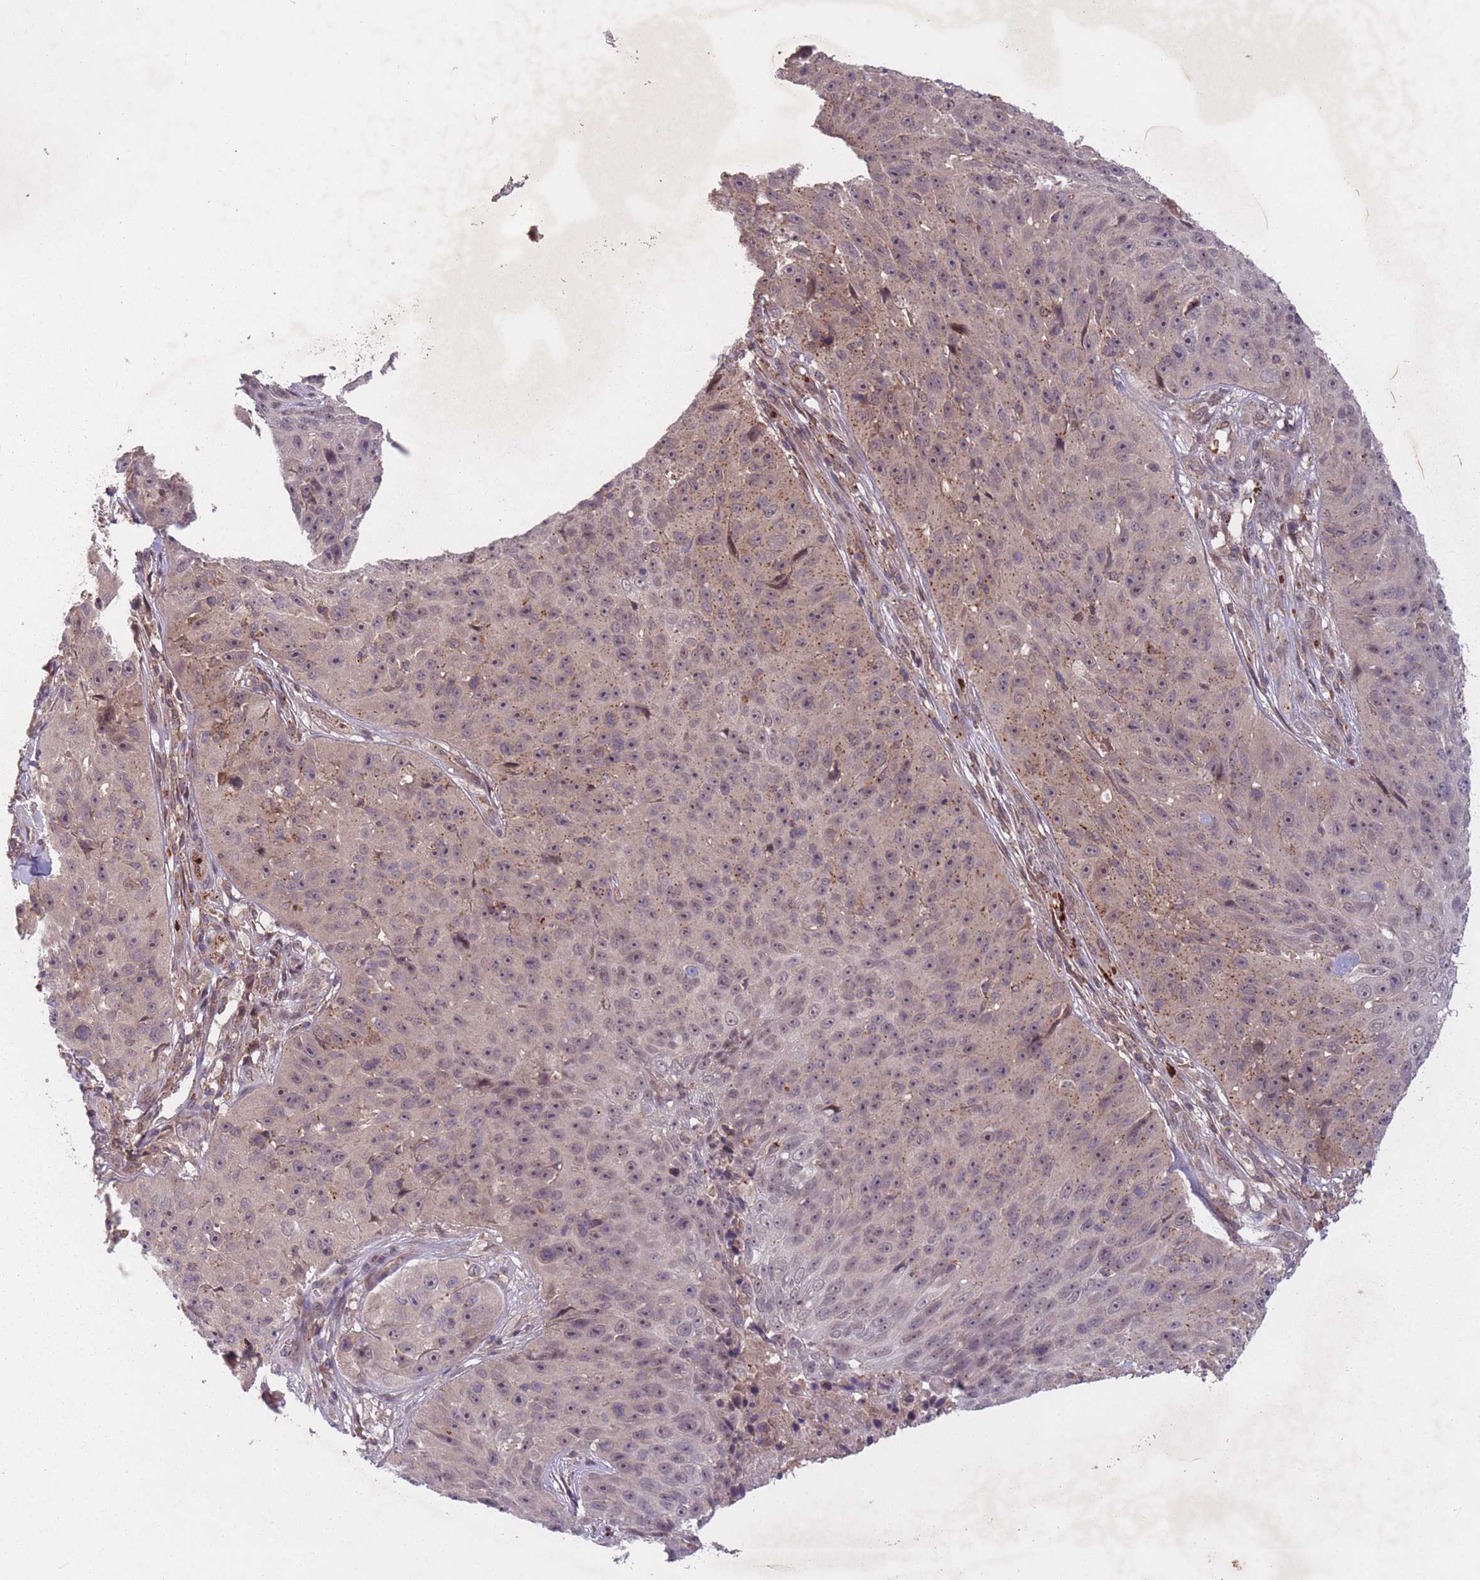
{"staining": {"intensity": "moderate", "quantity": "<25%", "location": "cytoplasmic/membranous,nuclear"}, "tissue": "skin cancer", "cell_type": "Tumor cells", "image_type": "cancer", "snomed": [{"axis": "morphology", "description": "Squamous cell carcinoma, NOS"}, {"axis": "topography", "description": "Skin"}], "caption": "The micrograph displays staining of skin cancer (squamous cell carcinoma), revealing moderate cytoplasmic/membranous and nuclear protein expression (brown color) within tumor cells. Nuclei are stained in blue.", "gene": "SECTM1", "patient": {"sex": "female", "age": 87}}